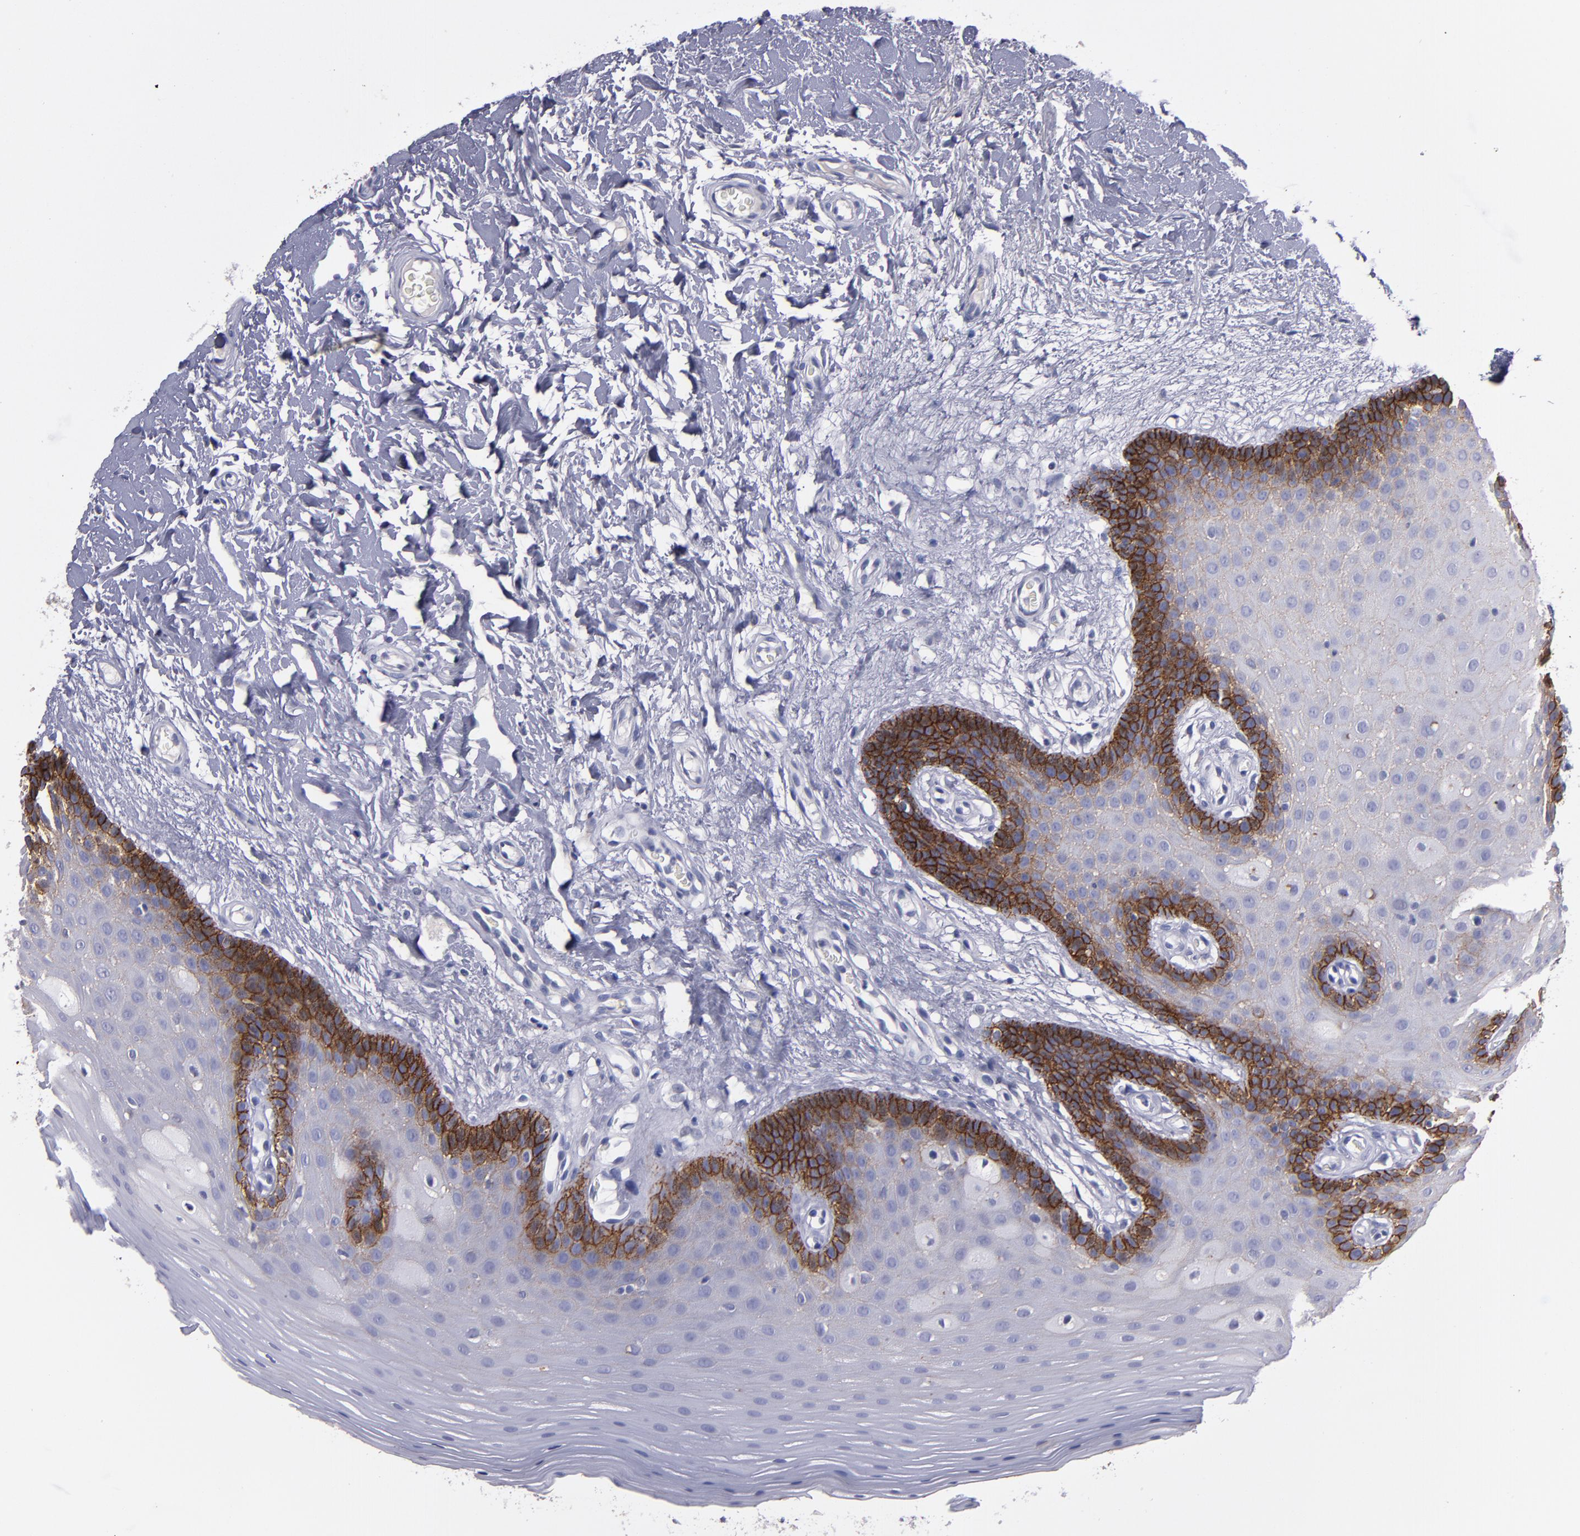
{"staining": {"intensity": "strong", "quantity": "25%-75%", "location": "cytoplasmic/membranous"}, "tissue": "oral mucosa", "cell_type": "Squamous epithelial cells", "image_type": "normal", "snomed": [{"axis": "morphology", "description": "Normal tissue, NOS"}, {"axis": "morphology", "description": "Squamous cell carcinoma, NOS"}, {"axis": "topography", "description": "Skeletal muscle"}, {"axis": "topography", "description": "Oral tissue"}, {"axis": "topography", "description": "Head-Neck"}], "caption": "Strong cytoplasmic/membranous protein positivity is appreciated in about 25%-75% of squamous epithelial cells in oral mucosa.", "gene": "CDH3", "patient": {"sex": "male", "age": 71}}